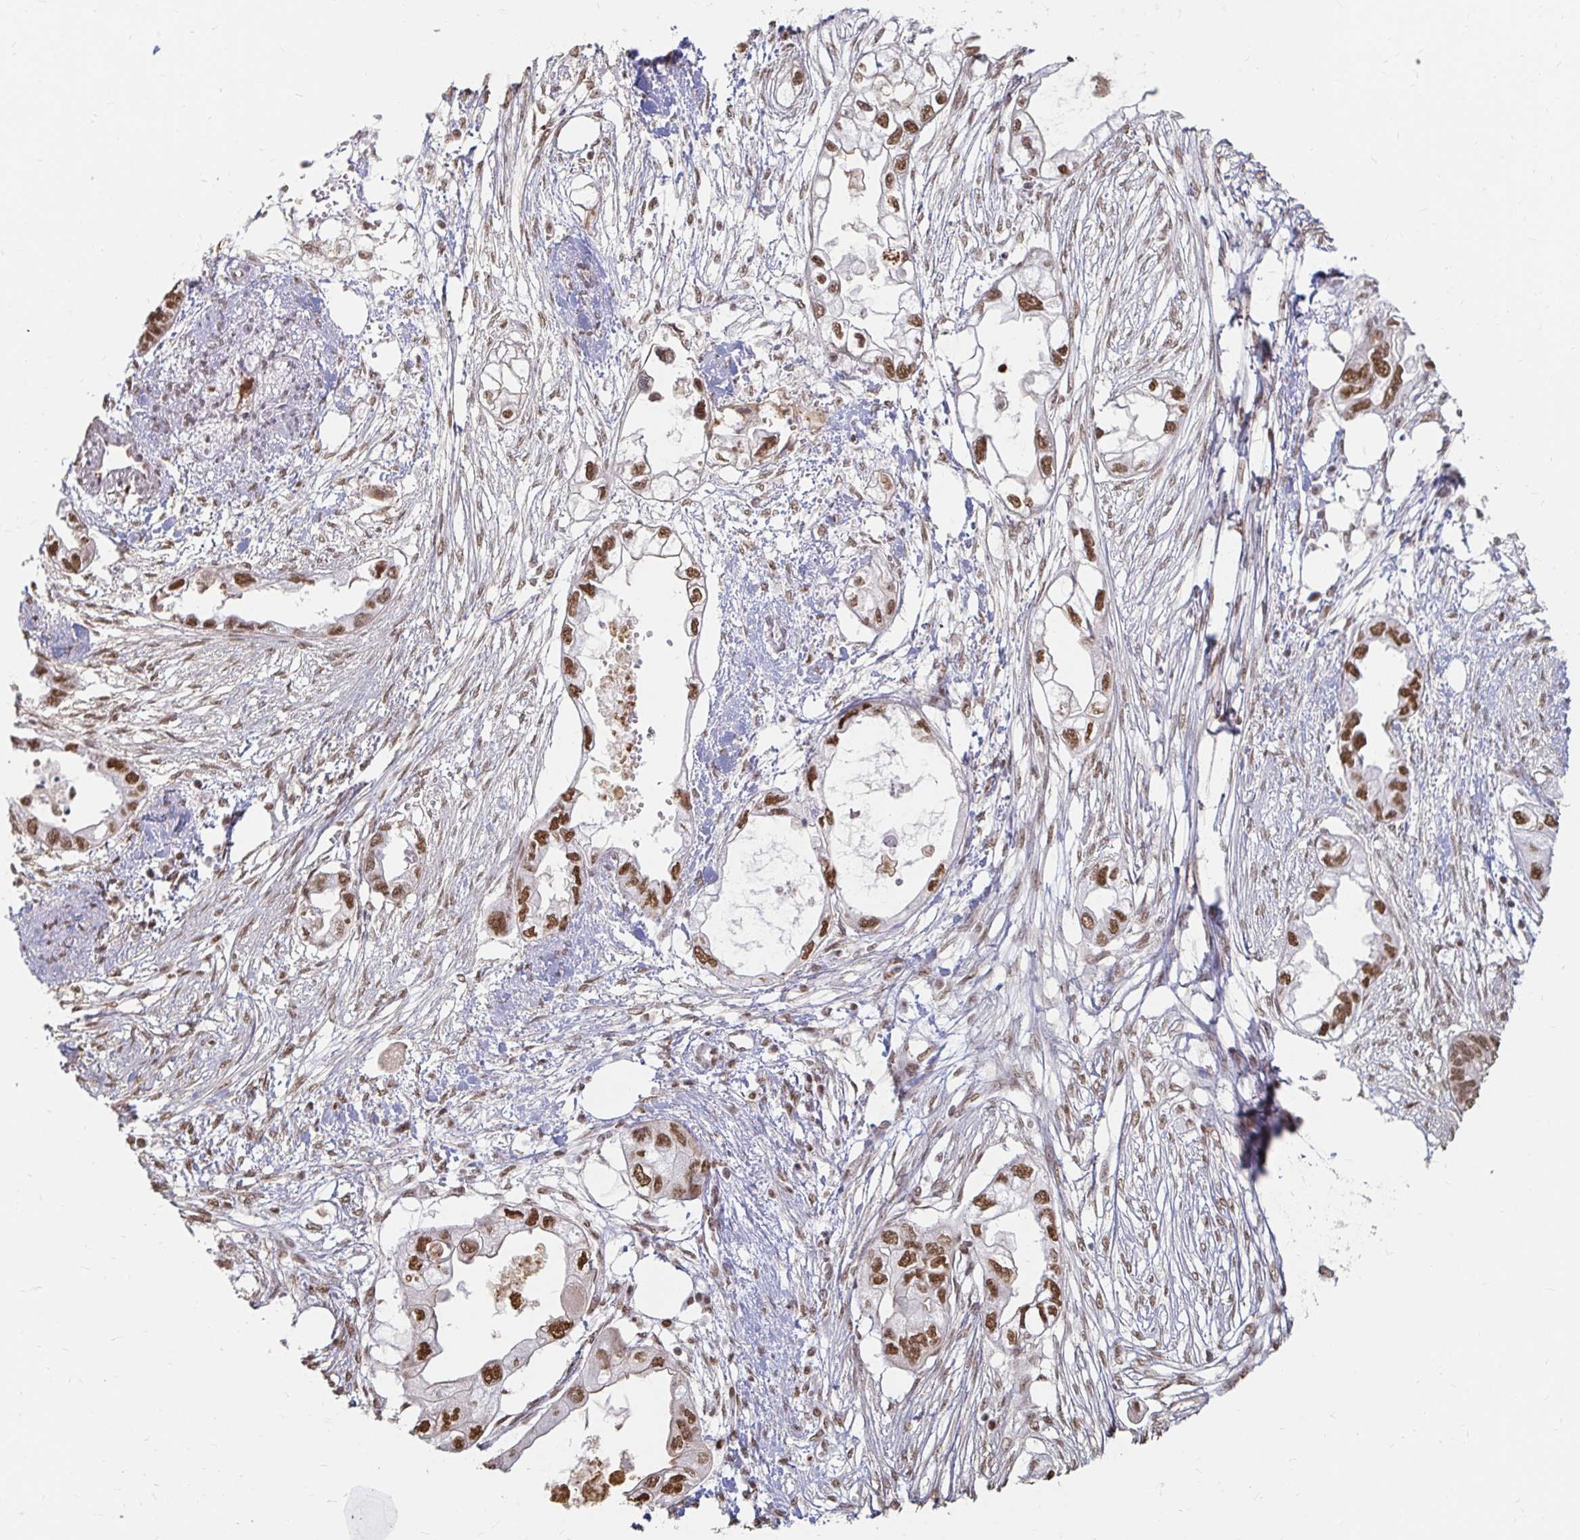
{"staining": {"intensity": "strong", "quantity": ">75%", "location": "nuclear"}, "tissue": "endometrial cancer", "cell_type": "Tumor cells", "image_type": "cancer", "snomed": [{"axis": "morphology", "description": "Adenocarcinoma, NOS"}, {"axis": "morphology", "description": "Adenocarcinoma, metastatic, NOS"}, {"axis": "topography", "description": "Adipose tissue"}, {"axis": "topography", "description": "Endometrium"}], "caption": "IHC (DAB) staining of human endometrial cancer reveals strong nuclear protein positivity in about >75% of tumor cells.", "gene": "HNRNPU", "patient": {"sex": "female", "age": 67}}